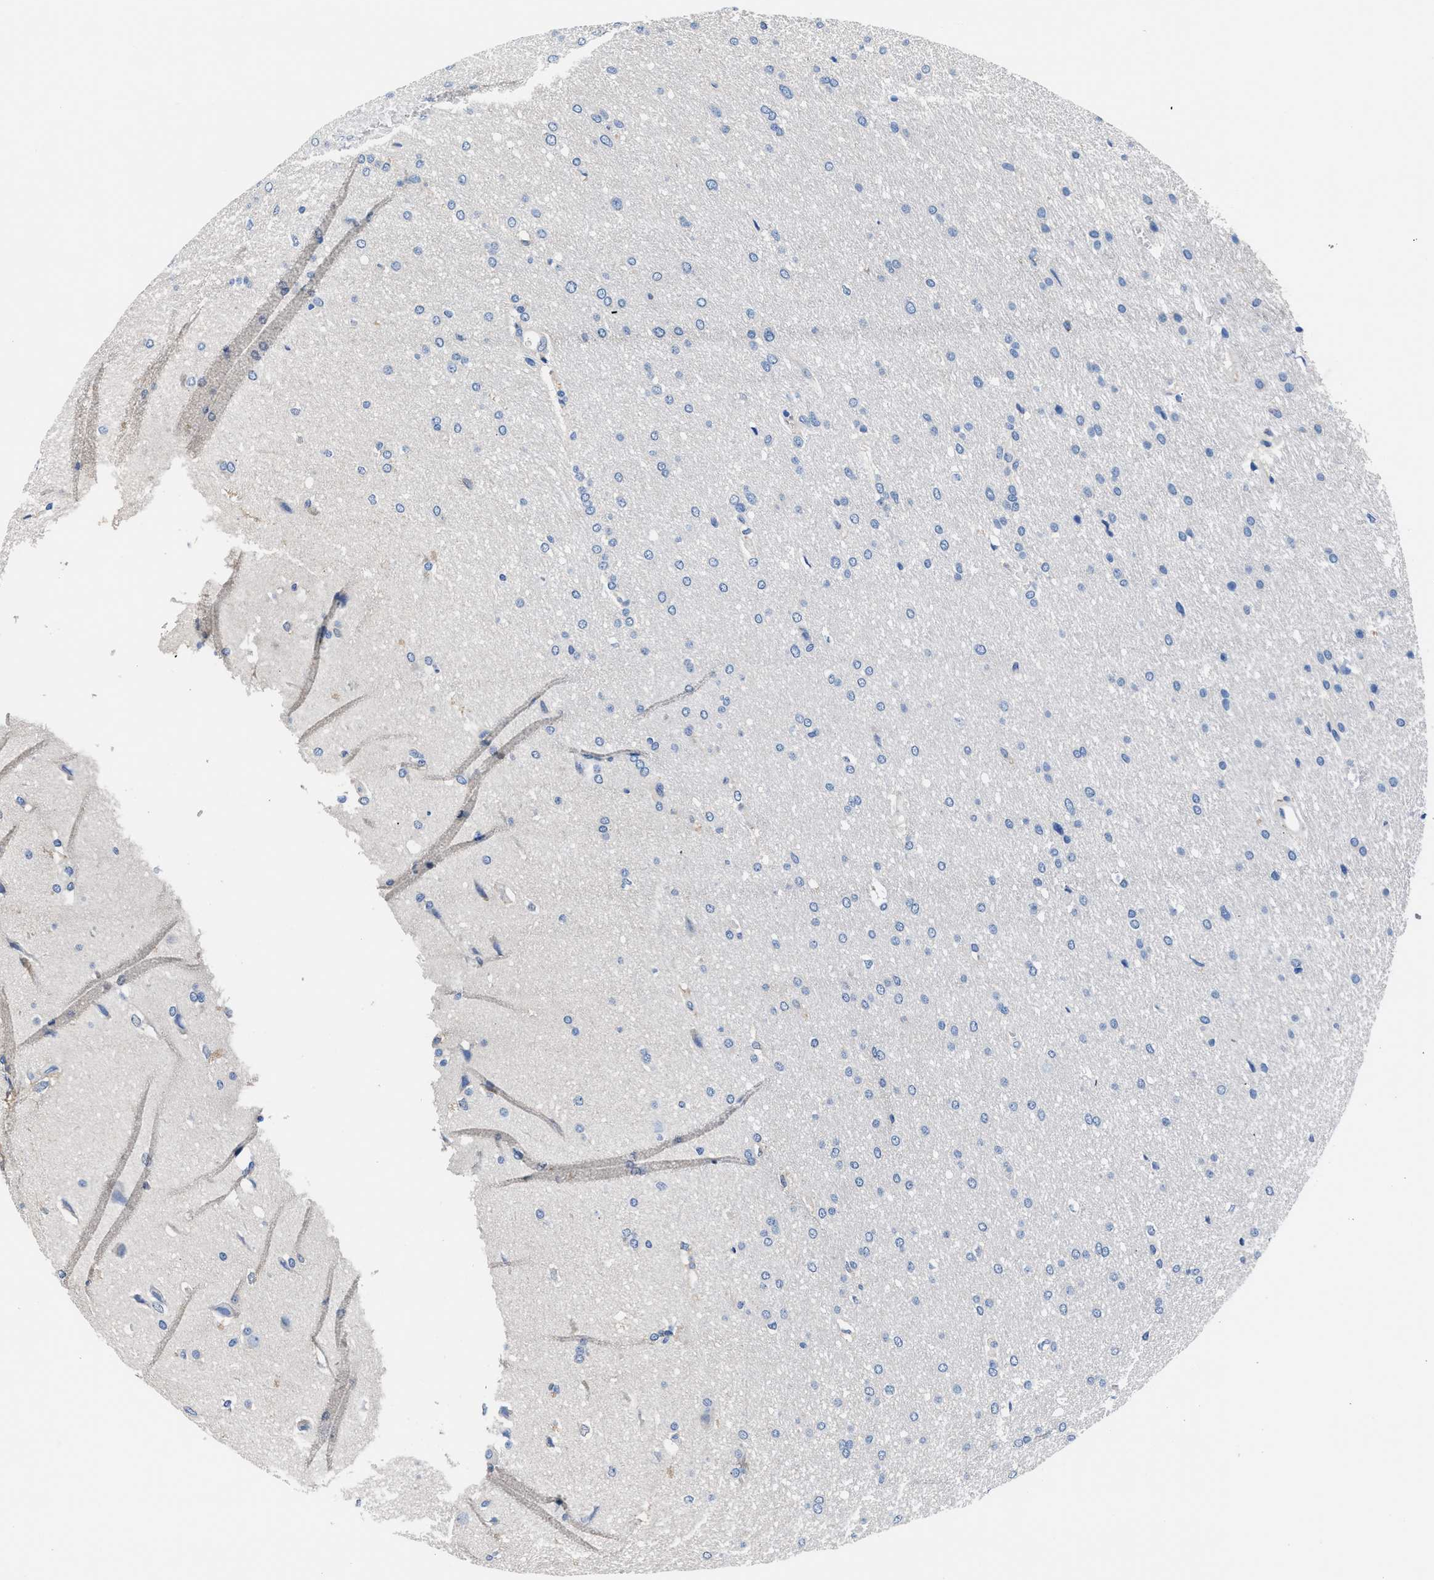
{"staining": {"intensity": "negative", "quantity": "none", "location": "none"}, "tissue": "glioma", "cell_type": "Tumor cells", "image_type": "cancer", "snomed": [{"axis": "morphology", "description": "Glioma, malignant, Low grade"}, {"axis": "topography", "description": "Brain"}], "caption": "This micrograph is of glioma stained with IHC to label a protein in brown with the nuclei are counter-stained blue. There is no staining in tumor cells.", "gene": "GSTM1", "patient": {"sex": "female", "age": 37}}